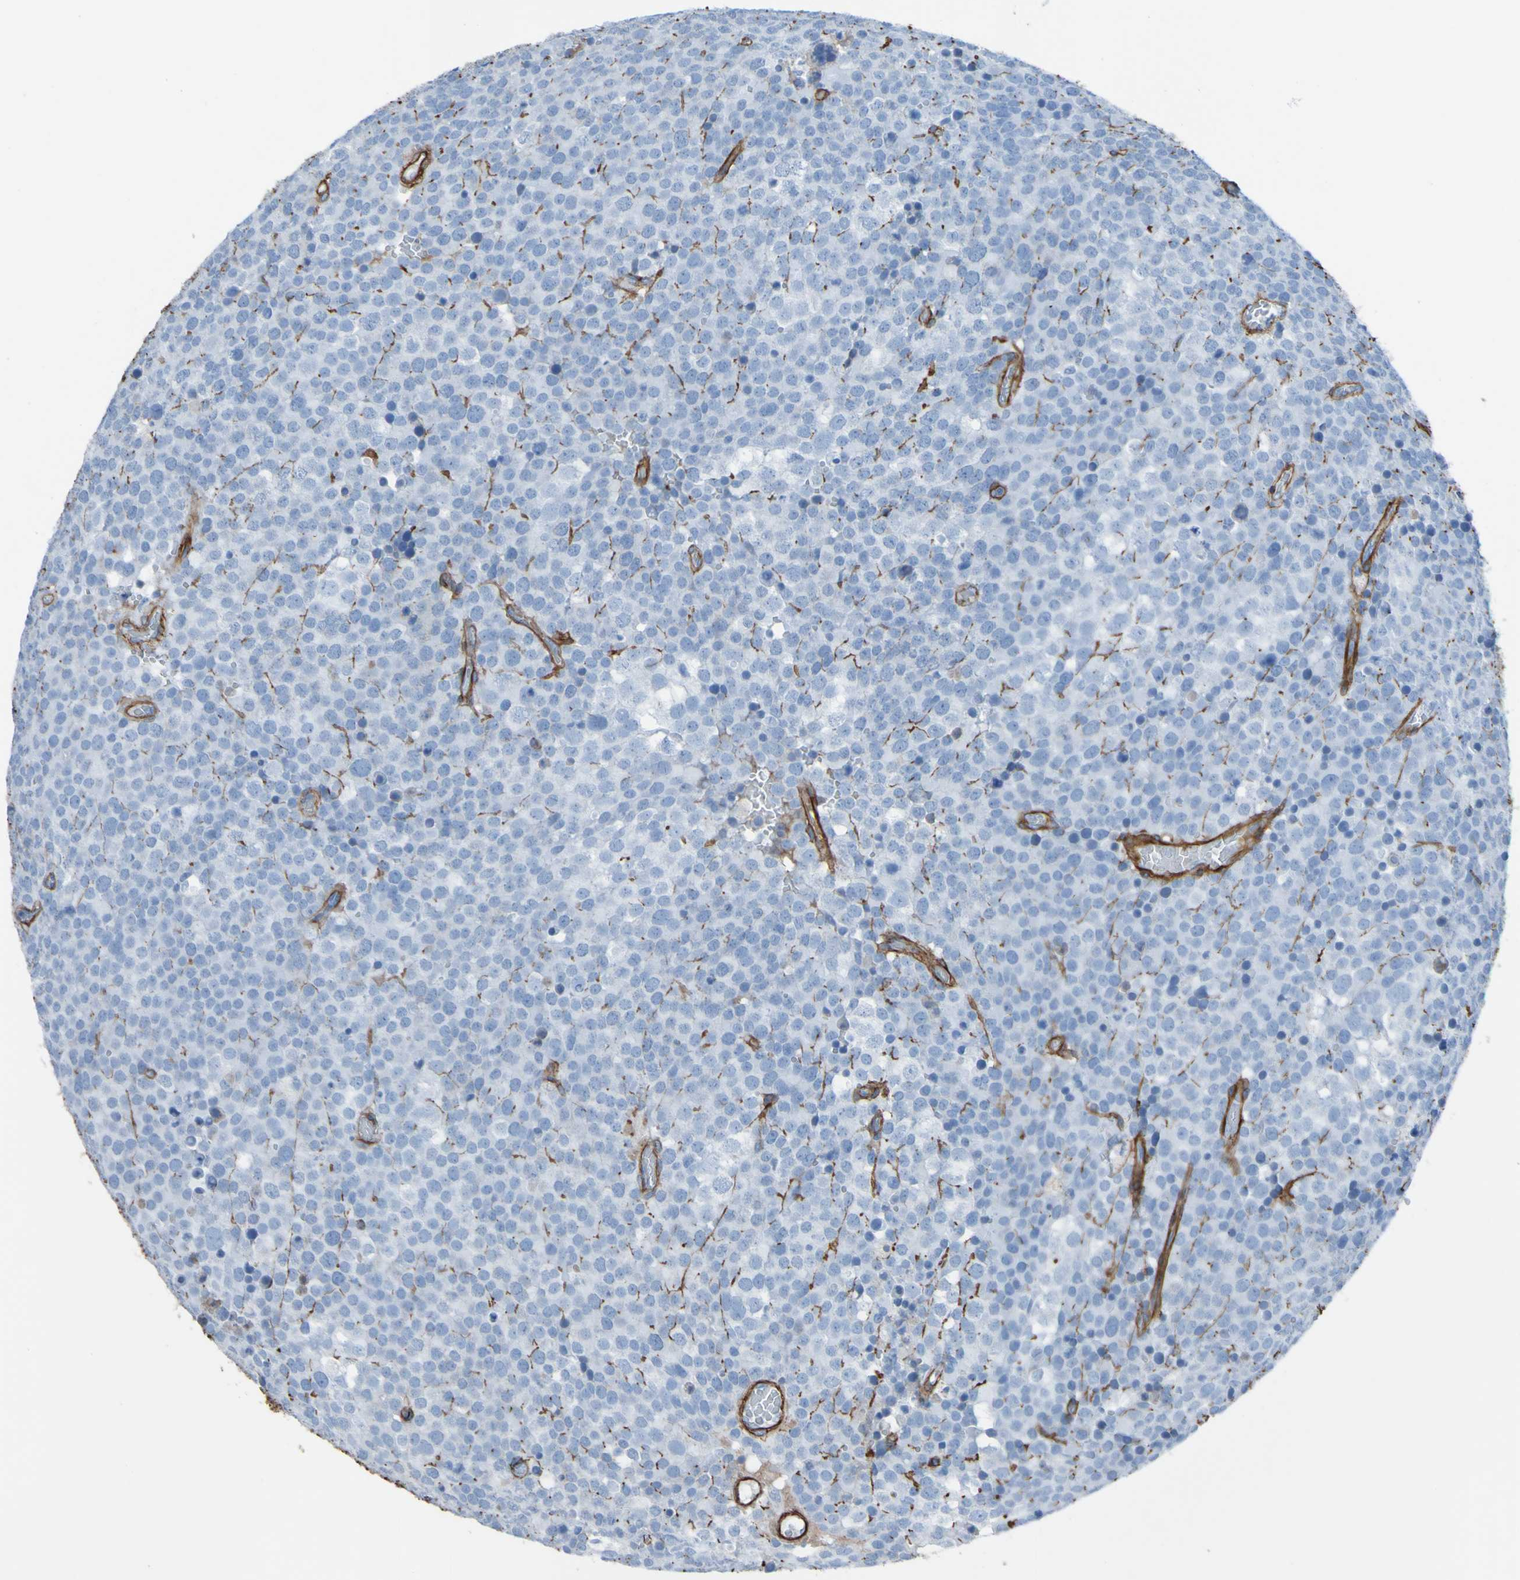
{"staining": {"intensity": "negative", "quantity": "none", "location": "none"}, "tissue": "testis cancer", "cell_type": "Tumor cells", "image_type": "cancer", "snomed": [{"axis": "morphology", "description": "Seminoma, NOS"}, {"axis": "topography", "description": "Testis"}], "caption": "This is an immunohistochemistry photomicrograph of testis cancer (seminoma). There is no expression in tumor cells.", "gene": "COL4A2", "patient": {"sex": "male", "age": 71}}